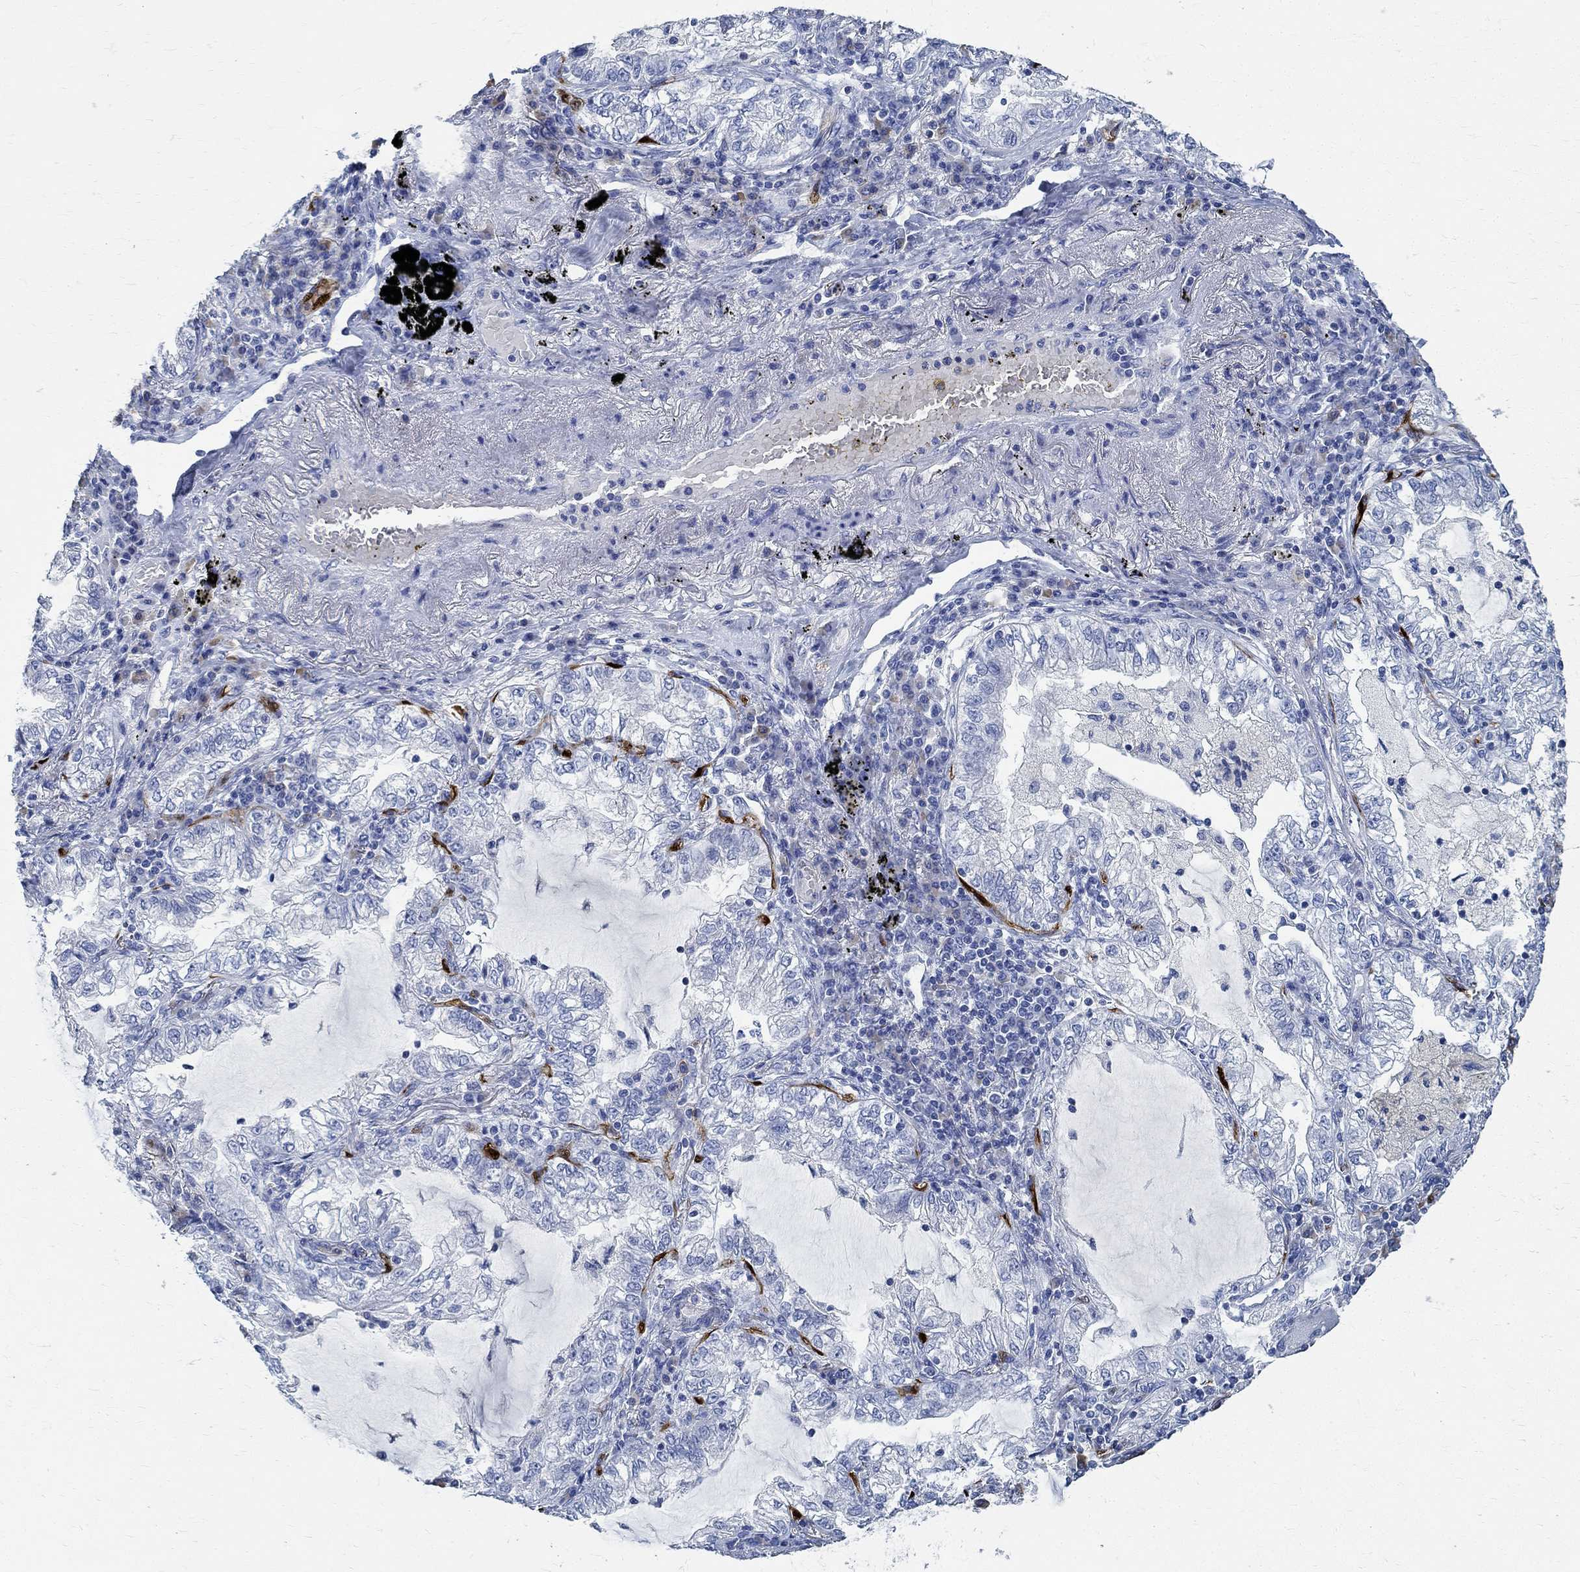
{"staining": {"intensity": "negative", "quantity": "none", "location": "none"}, "tissue": "lung cancer", "cell_type": "Tumor cells", "image_type": "cancer", "snomed": [{"axis": "morphology", "description": "Adenocarcinoma, NOS"}, {"axis": "topography", "description": "Lung"}], "caption": "This histopathology image is of lung cancer (adenocarcinoma) stained with immunohistochemistry (IHC) to label a protein in brown with the nuclei are counter-stained blue. There is no expression in tumor cells.", "gene": "PRX", "patient": {"sex": "female", "age": 73}}